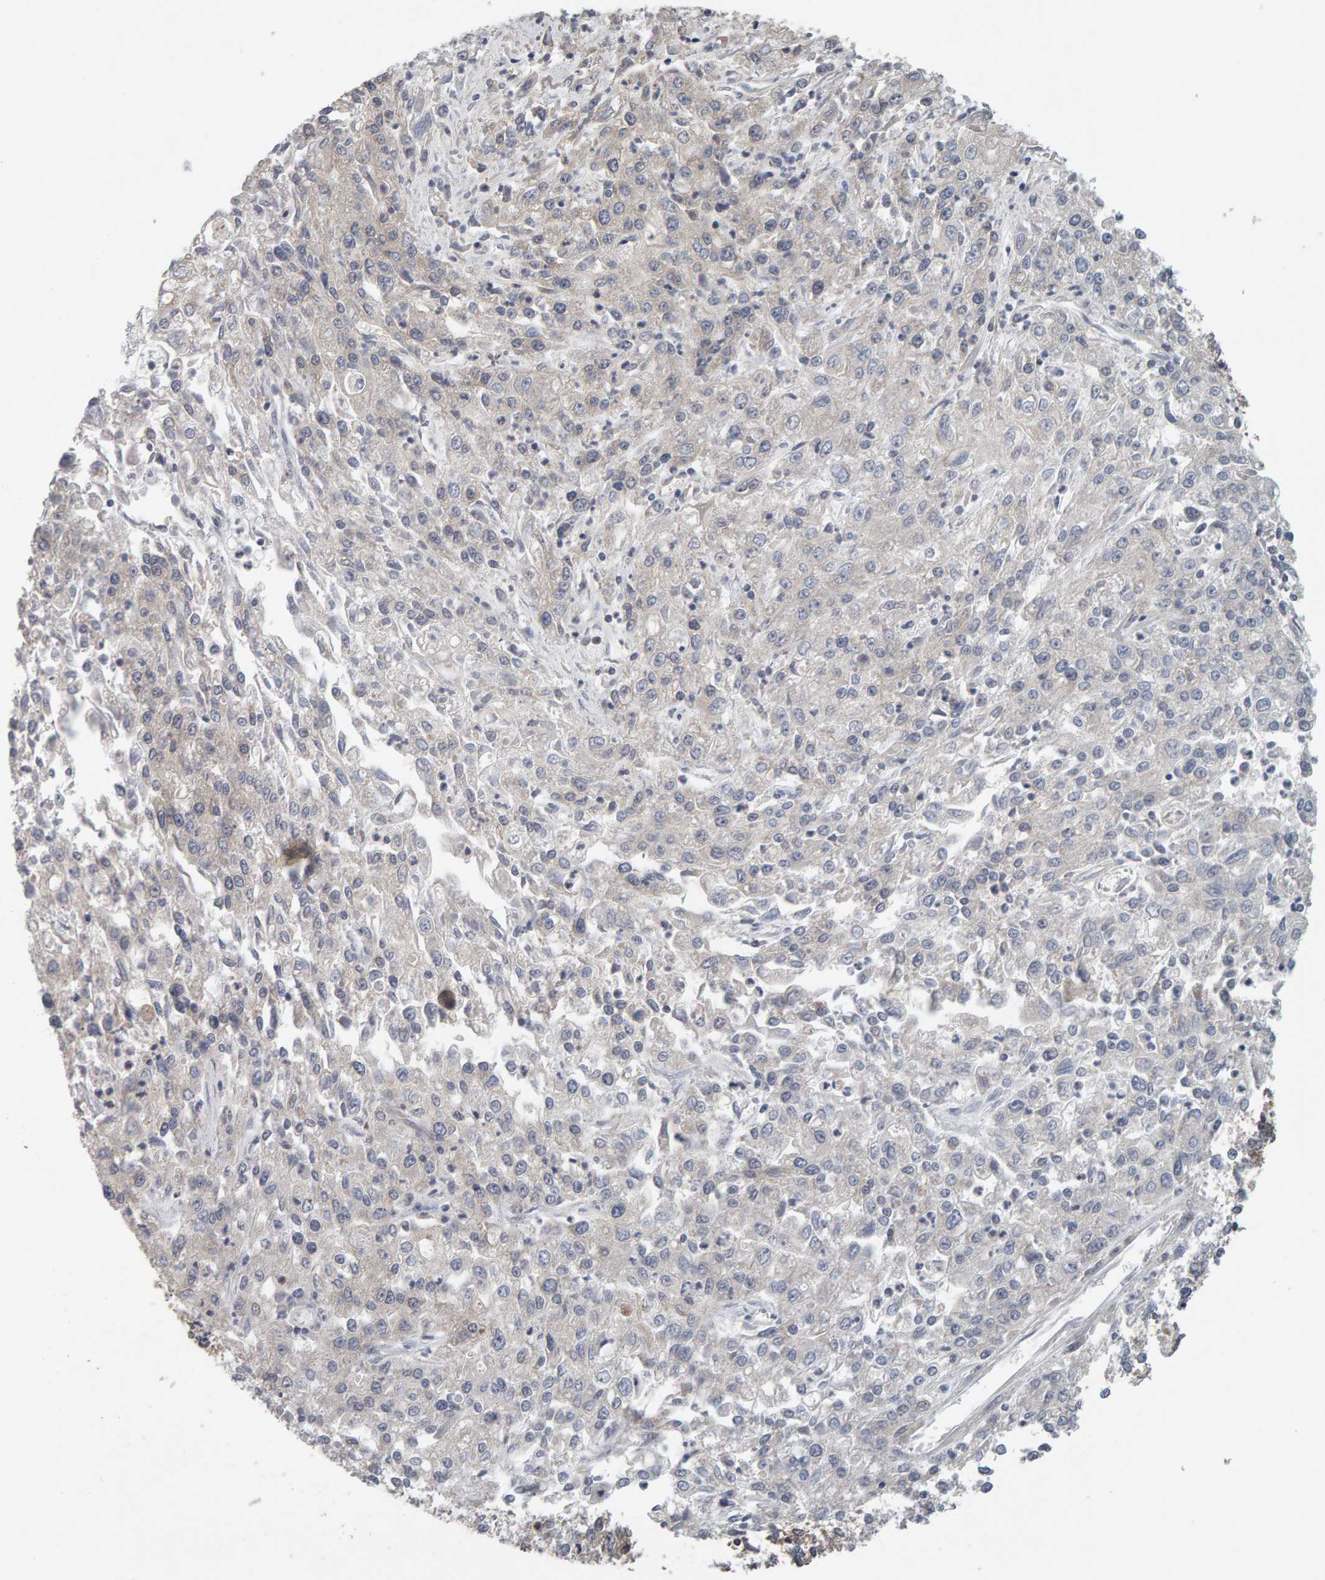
{"staining": {"intensity": "negative", "quantity": "none", "location": "none"}, "tissue": "endometrial cancer", "cell_type": "Tumor cells", "image_type": "cancer", "snomed": [{"axis": "morphology", "description": "Adenocarcinoma, NOS"}, {"axis": "topography", "description": "Endometrium"}], "caption": "Human endometrial cancer (adenocarcinoma) stained for a protein using IHC demonstrates no expression in tumor cells.", "gene": "DNAJC7", "patient": {"sex": "female", "age": 49}}